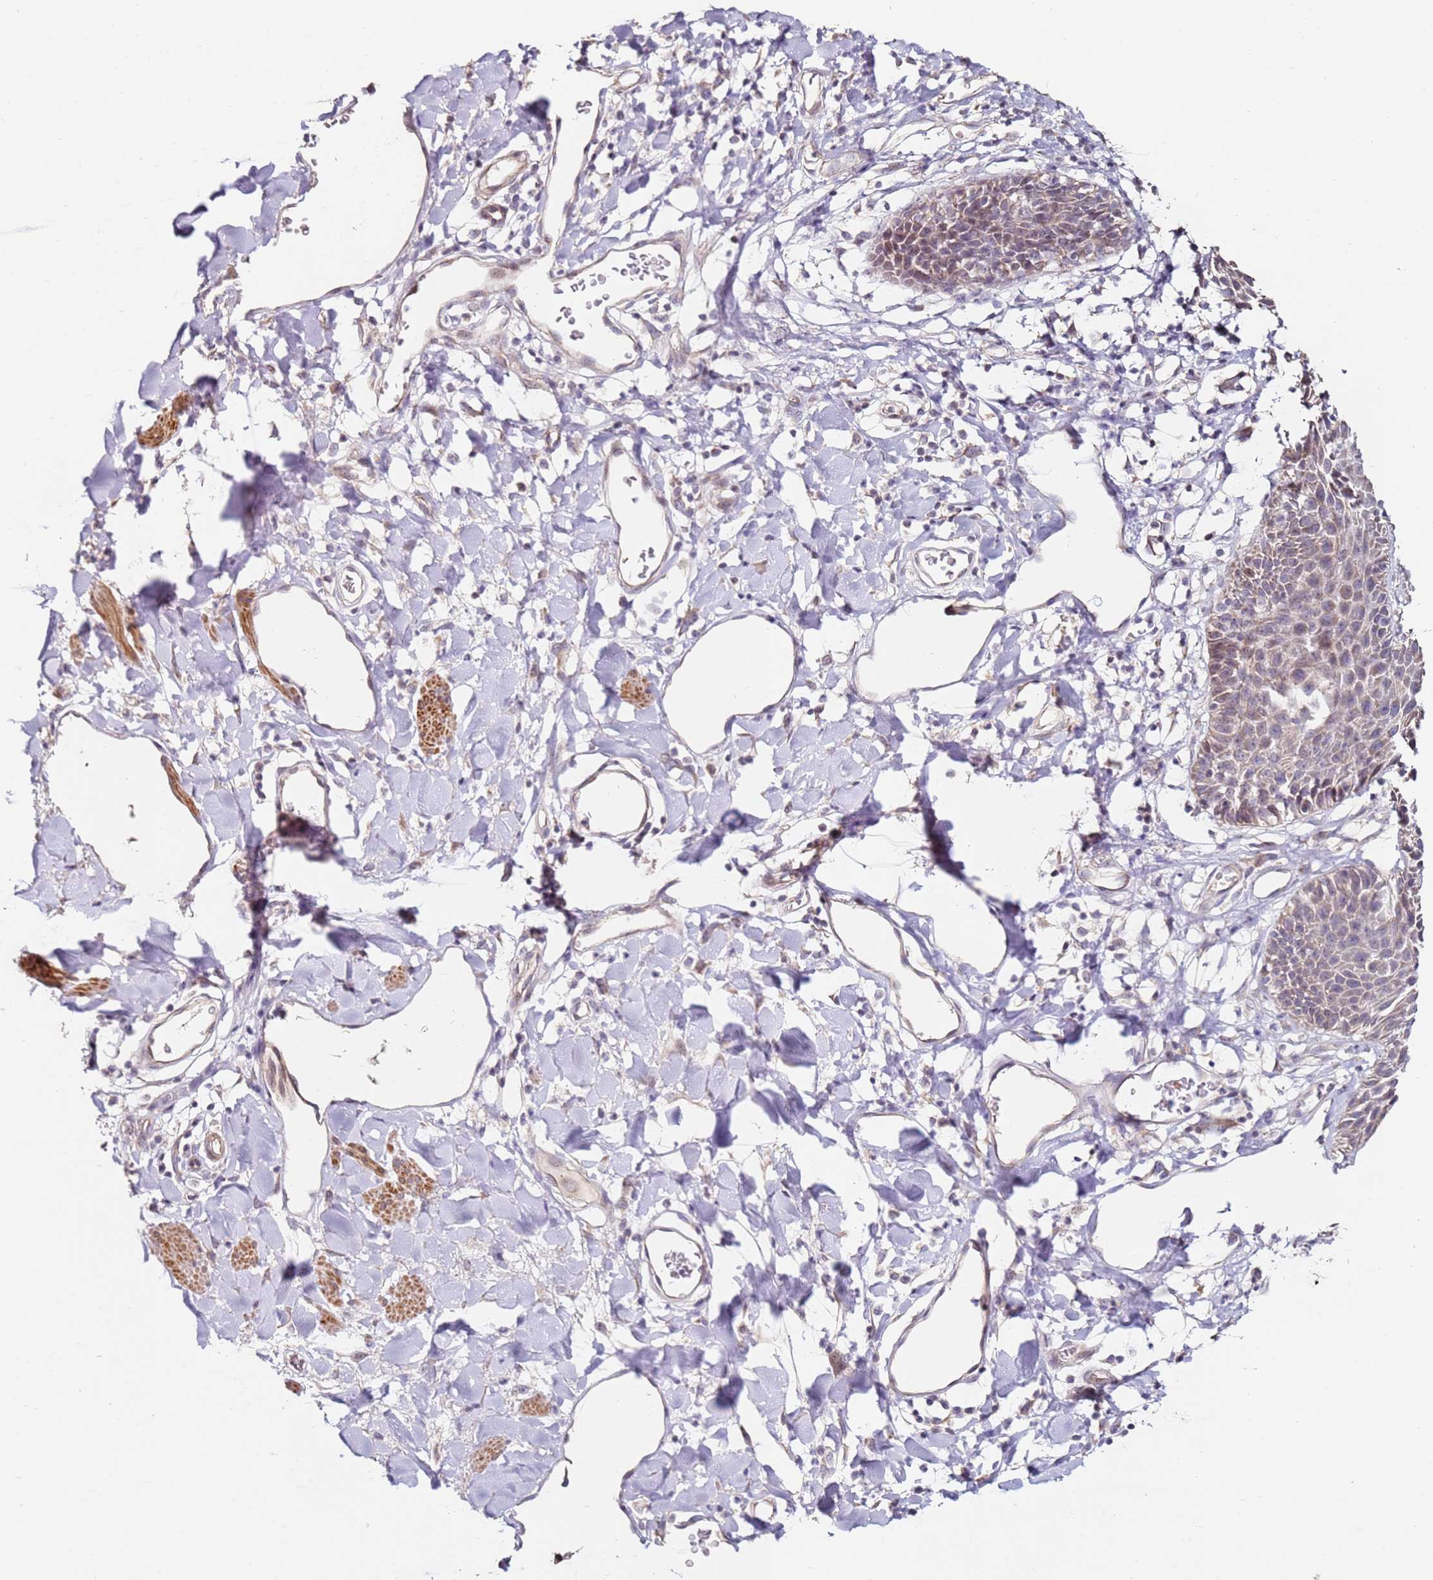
{"staining": {"intensity": "moderate", "quantity": "<25%", "location": "nuclear"}, "tissue": "skin", "cell_type": "Epidermal cells", "image_type": "normal", "snomed": [{"axis": "morphology", "description": "Normal tissue, NOS"}, {"axis": "topography", "description": "Vulva"}], "caption": "This micrograph exhibits unremarkable skin stained with immunohistochemistry (IHC) to label a protein in brown. The nuclear of epidermal cells show moderate positivity for the protein. Nuclei are counter-stained blue.", "gene": "RARS2", "patient": {"sex": "female", "age": 68}}